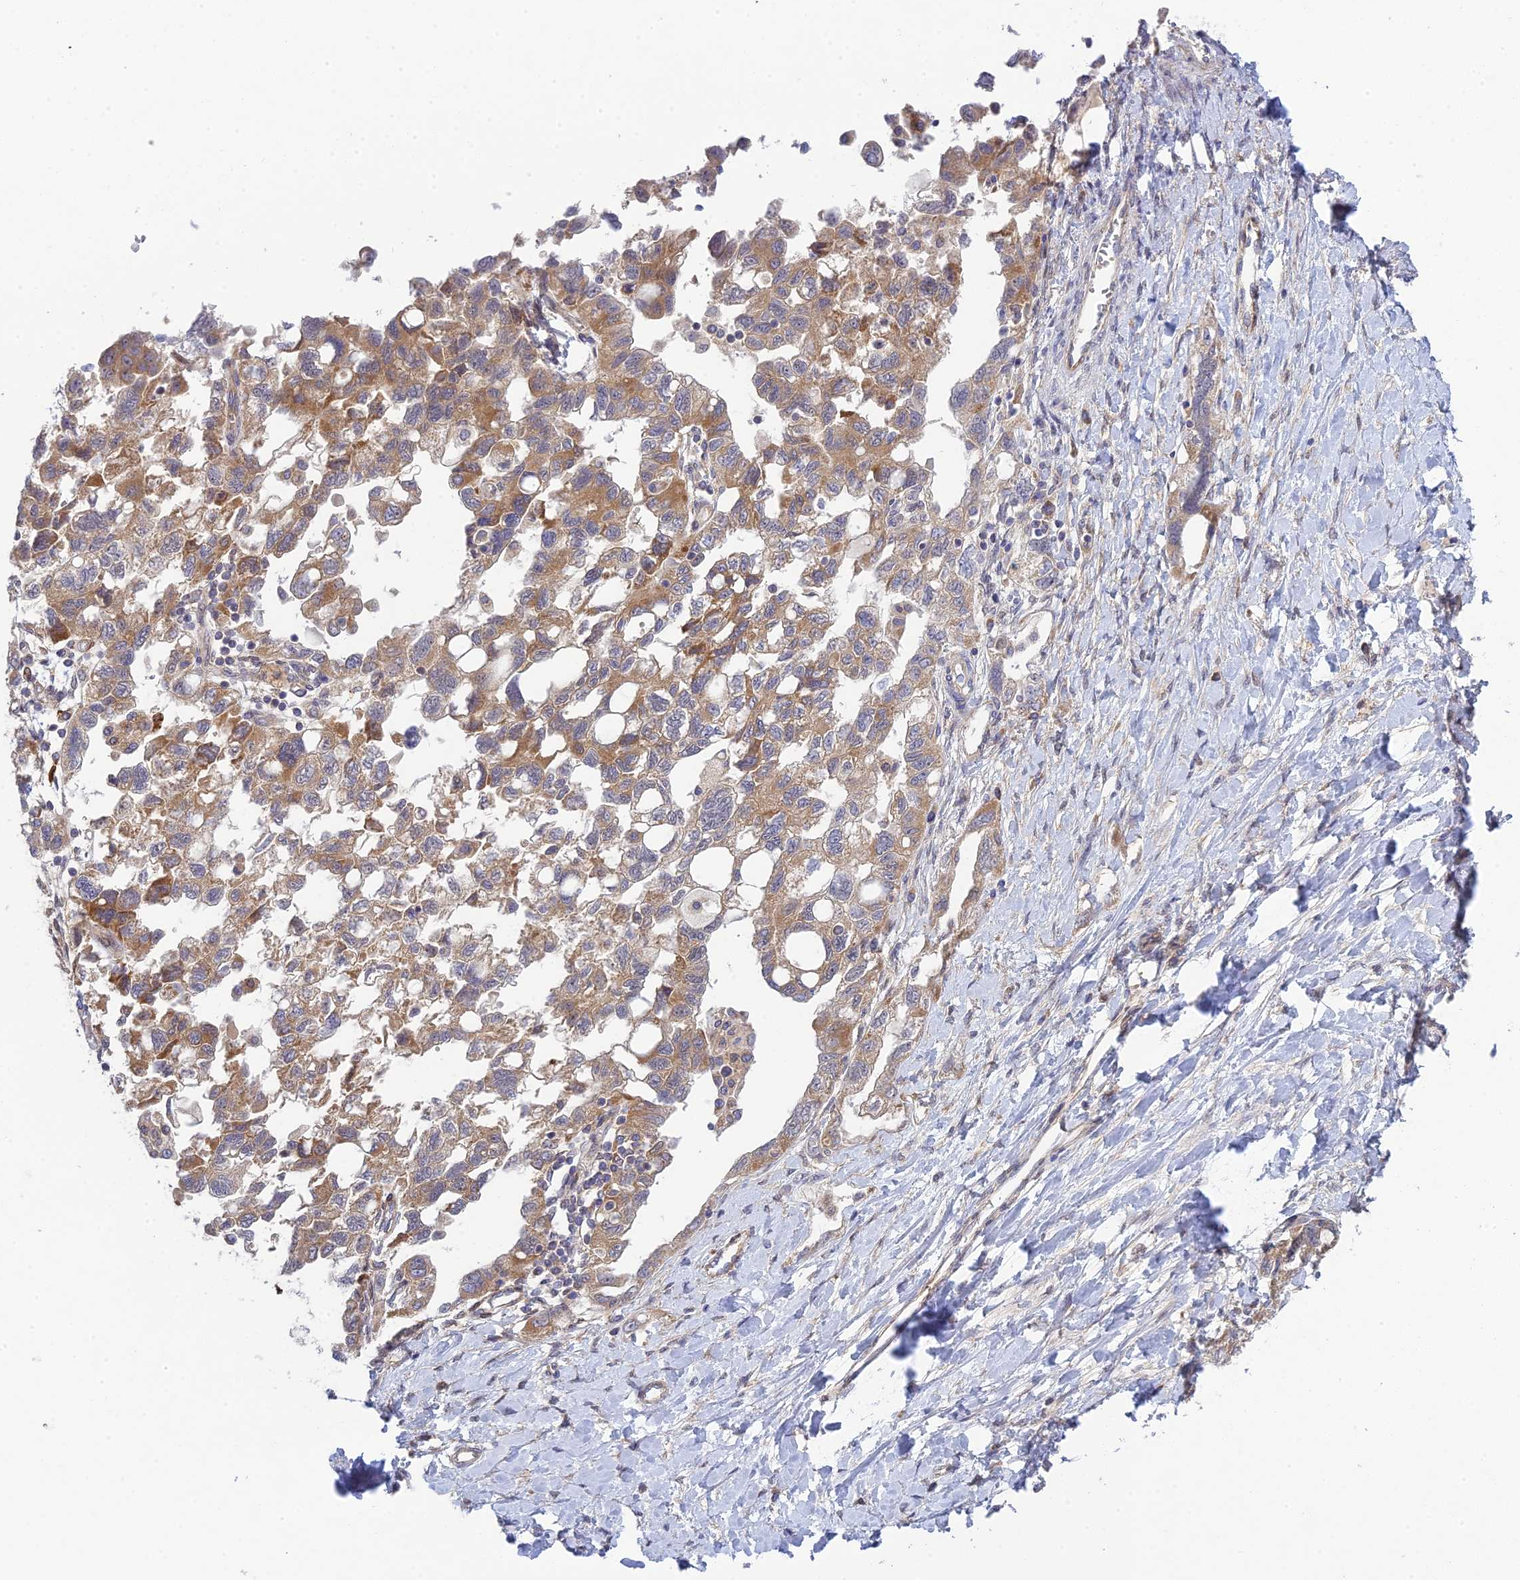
{"staining": {"intensity": "moderate", "quantity": ">75%", "location": "cytoplasmic/membranous"}, "tissue": "ovarian cancer", "cell_type": "Tumor cells", "image_type": "cancer", "snomed": [{"axis": "morphology", "description": "Carcinoma, NOS"}, {"axis": "morphology", "description": "Cystadenocarcinoma, serous, NOS"}, {"axis": "topography", "description": "Ovary"}], "caption": "Immunohistochemistry of serous cystadenocarcinoma (ovarian) exhibits medium levels of moderate cytoplasmic/membranous expression in approximately >75% of tumor cells.", "gene": "INCA1", "patient": {"sex": "female", "age": 69}}